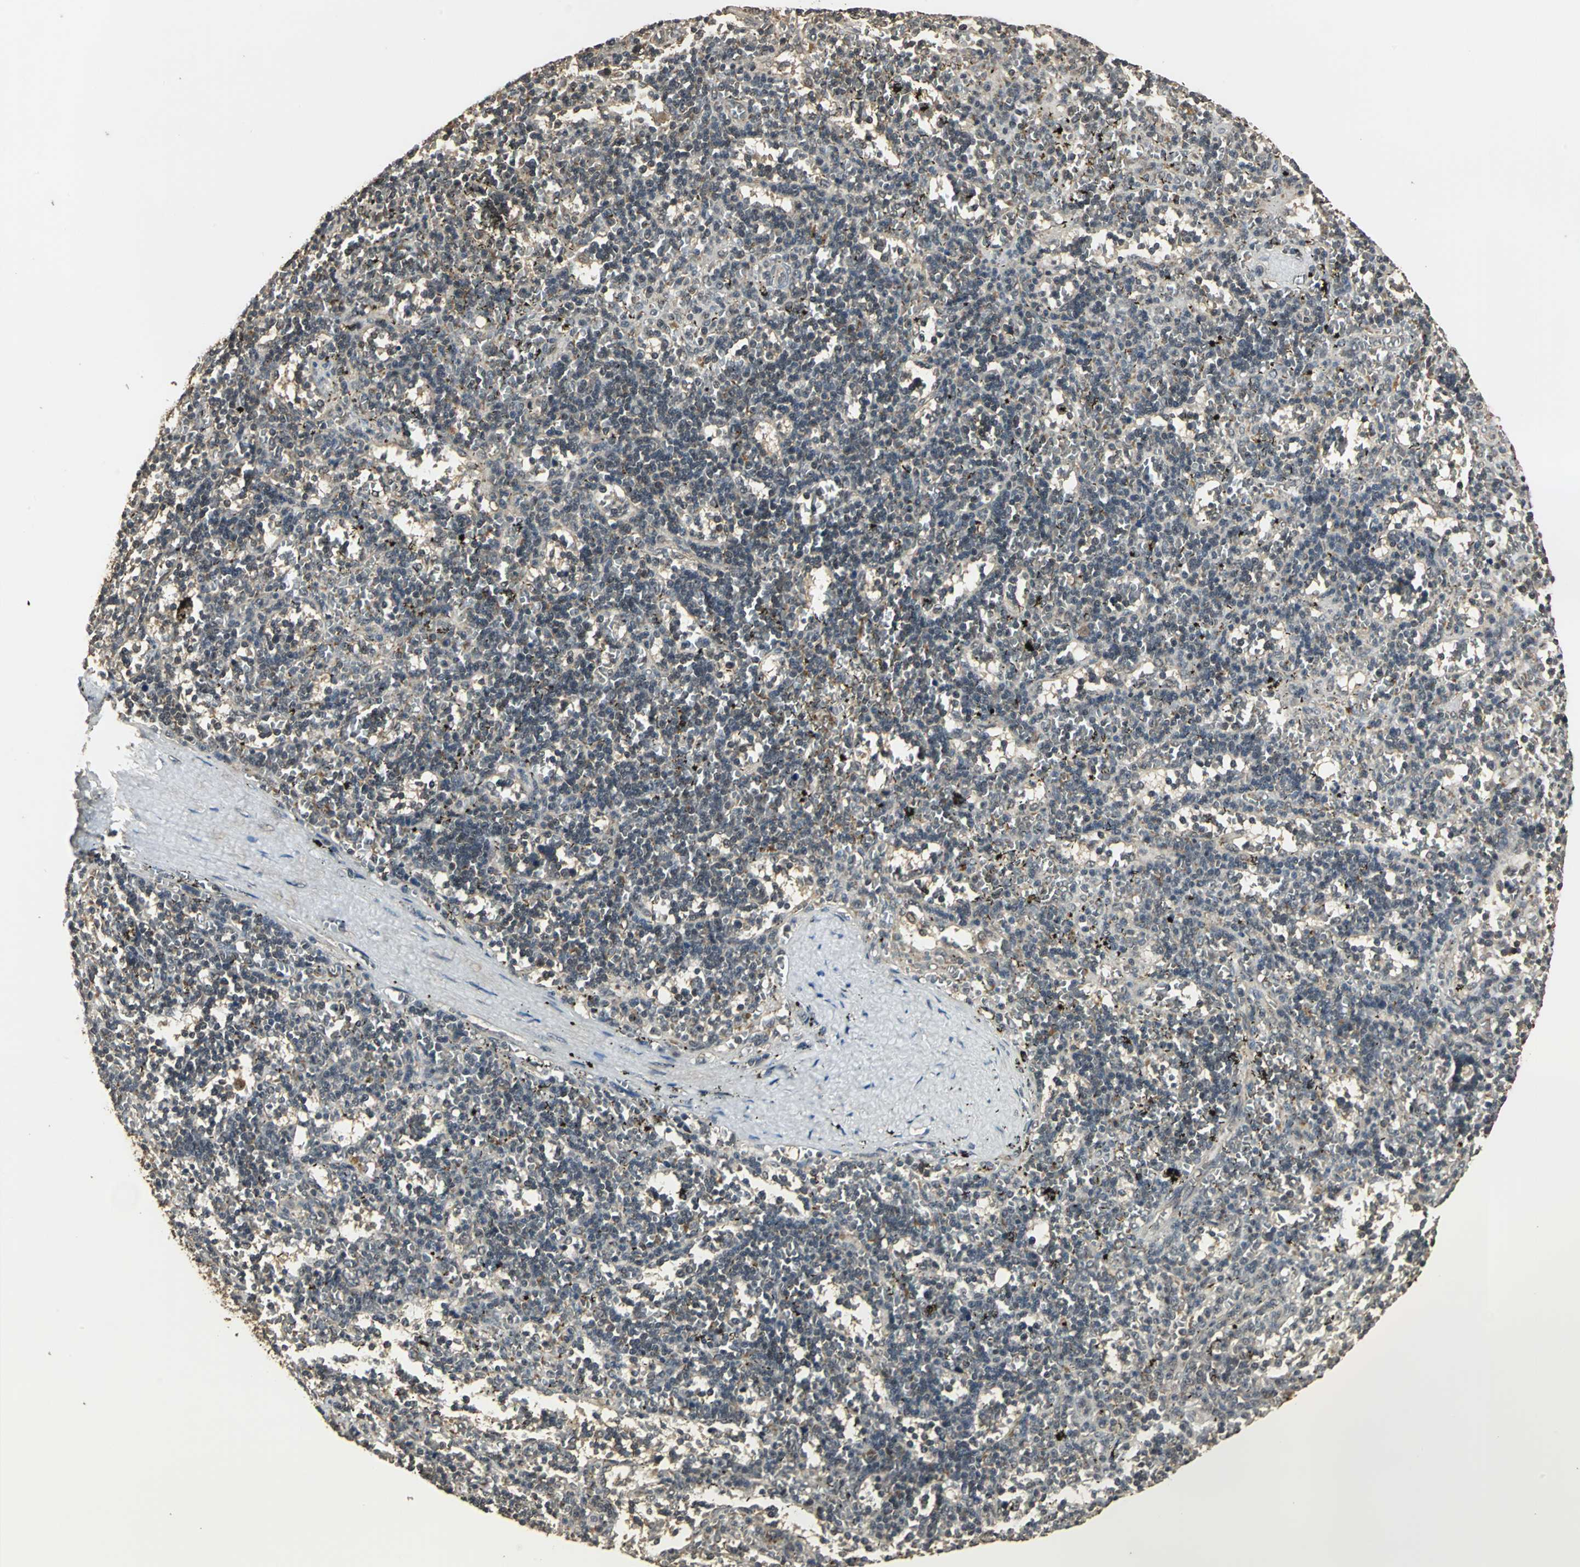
{"staining": {"intensity": "moderate", "quantity": "25%-75%", "location": "cytoplasmic/membranous"}, "tissue": "lymphoma", "cell_type": "Tumor cells", "image_type": "cancer", "snomed": [{"axis": "morphology", "description": "Malignant lymphoma, non-Hodgkin's type, Low grade"}, {"axis": "topography", "description": "Spleen"}], "caption": "Approximately 25%-75% of tumor cells in human lymphoma demonstrate moderate cytoplasmic/membranous protein expression as visualized by brown immunohistochemical staining.", "gene": "UCHL5", "patient": {"sex": "male", "age": 60}}